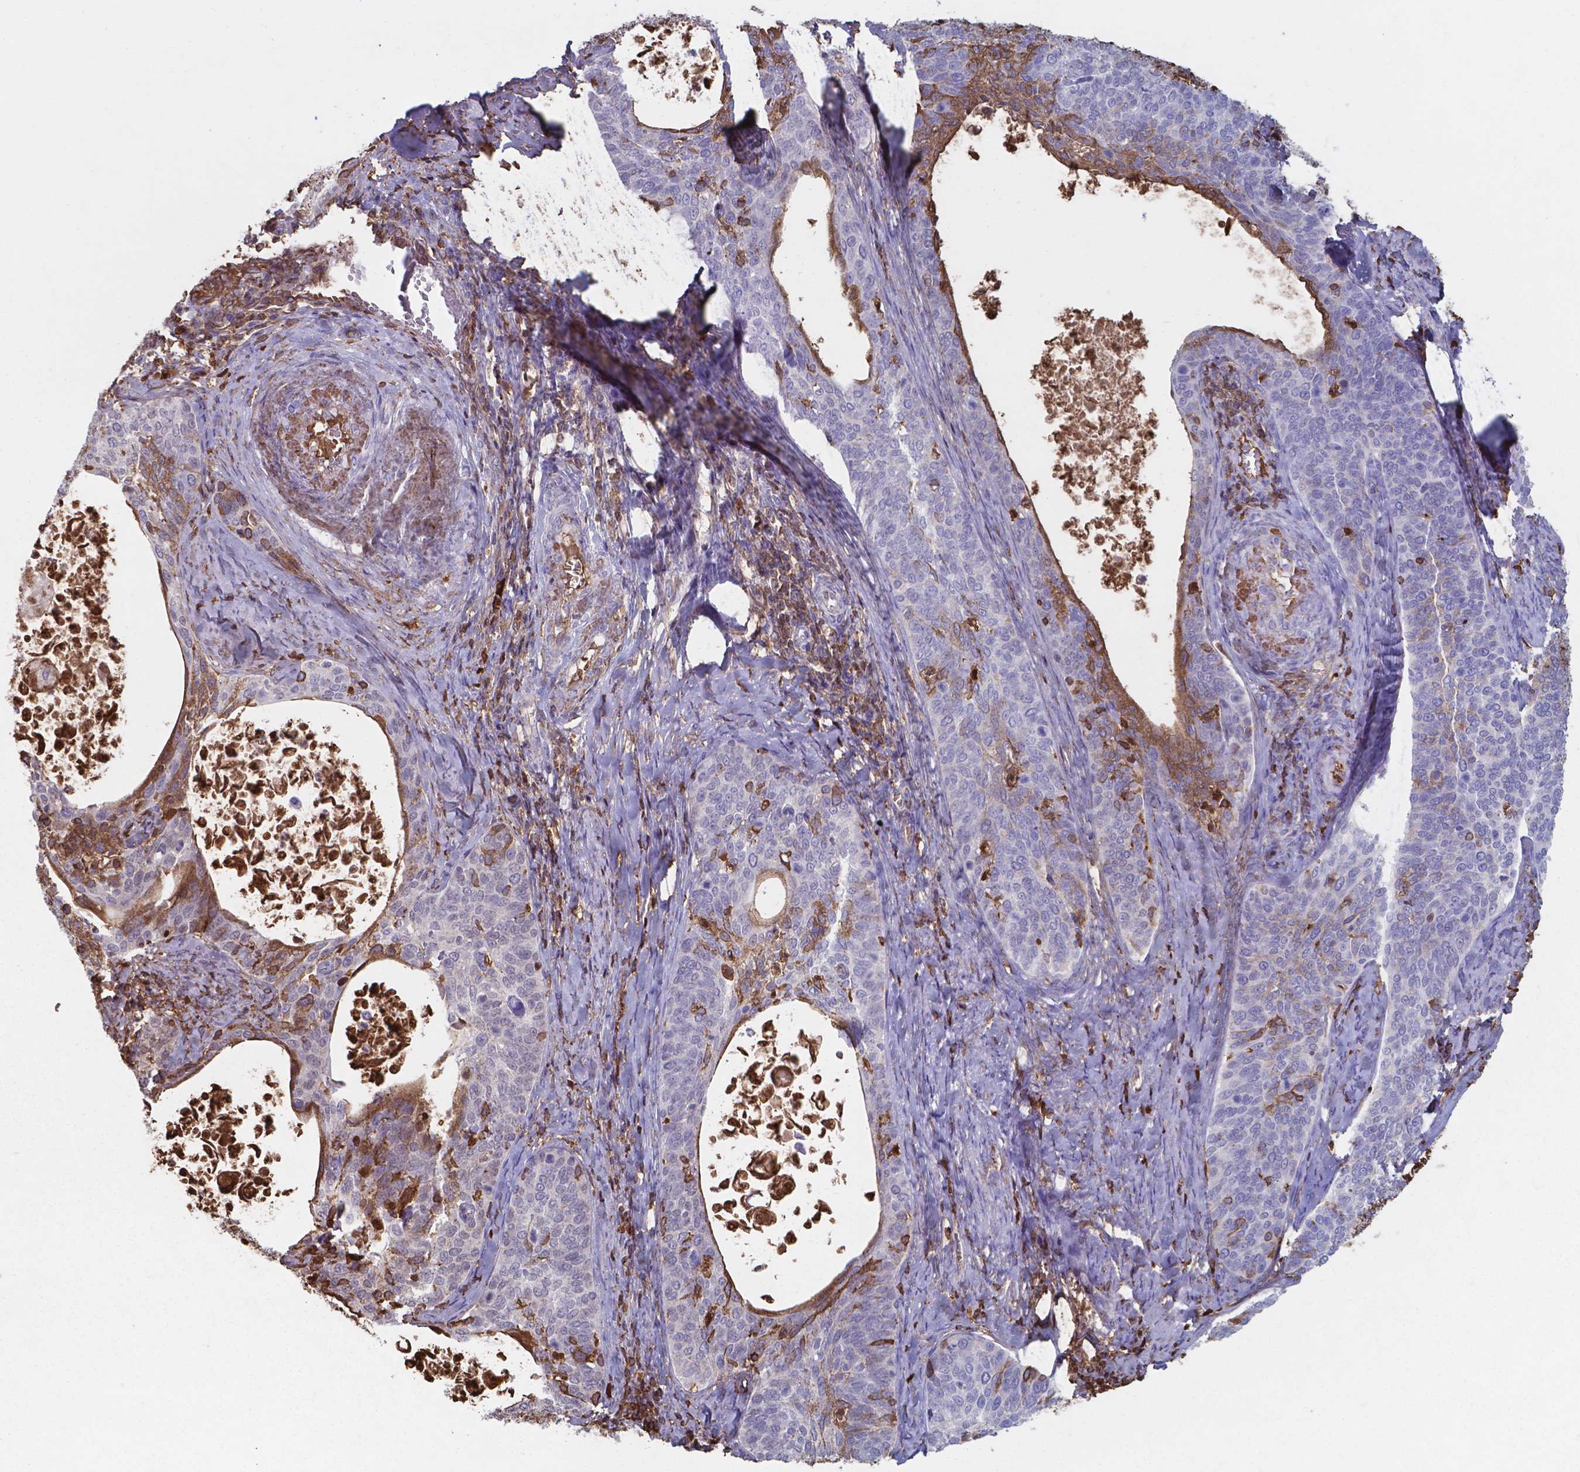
{"staining": {"intensity": "negative", "quantity": "none", "location": "none"}, "tissue": "cervical cancer", "cell_type": "Tumor cells", "image_type": "cancer", "snomed": [{"axis": "morphology", "description": "Squamous cell carcinoma, NOS"}, {"axis": "topography", "description": "Cervix"}], "caption": "Immunohistochemistry of cervical cancer (squamous cell carcinoma) demonstrates no expression in tumor cells.", "gene": "SERPINA1", "patient": {"sex": "female", "age": 69}}